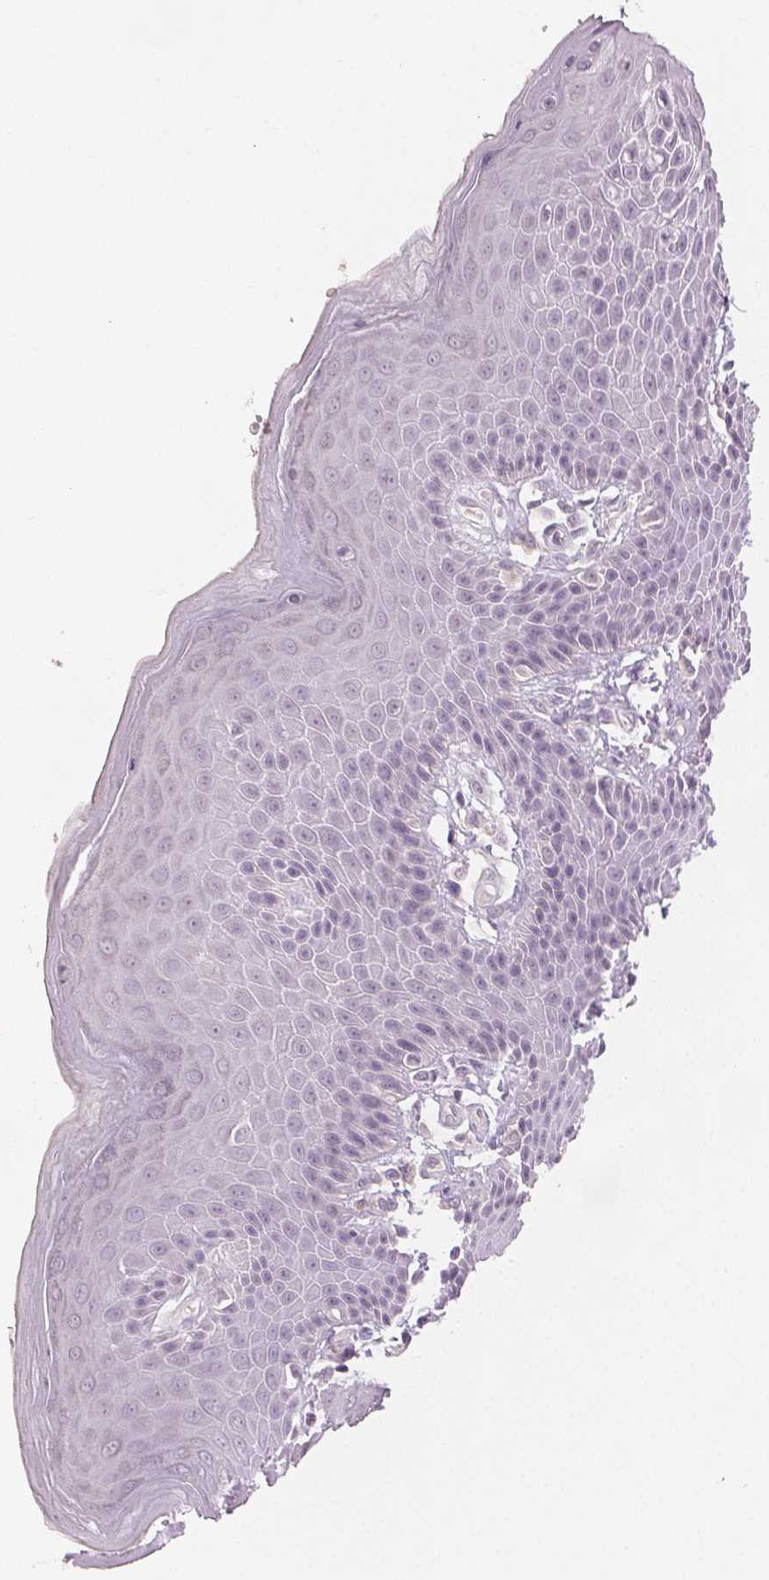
{"staining": {"intensity": "negative", "quantity": "none", "location": "none"}, "tissue": "skin", "cell_type": "Epidermal cells", "image_type": "normal", "snomed": [{"axis": "morphology", "description": "Normal tissue, NOS"}, {"axis": "topography", "description": "Anal"}, {"axis": "topography", "description": "Peripheral nerve tissue"}], "caption": "Immunohistochemical staining of benign human skin displays no significant staining in epidermal cells. (Stains: DAB IHC with hematoxylin counter stain, Microscopy: brightfield microscopy at high magnification).", "gene": "SLC27A5", "patient": {"sex": "male", "age": 51}}